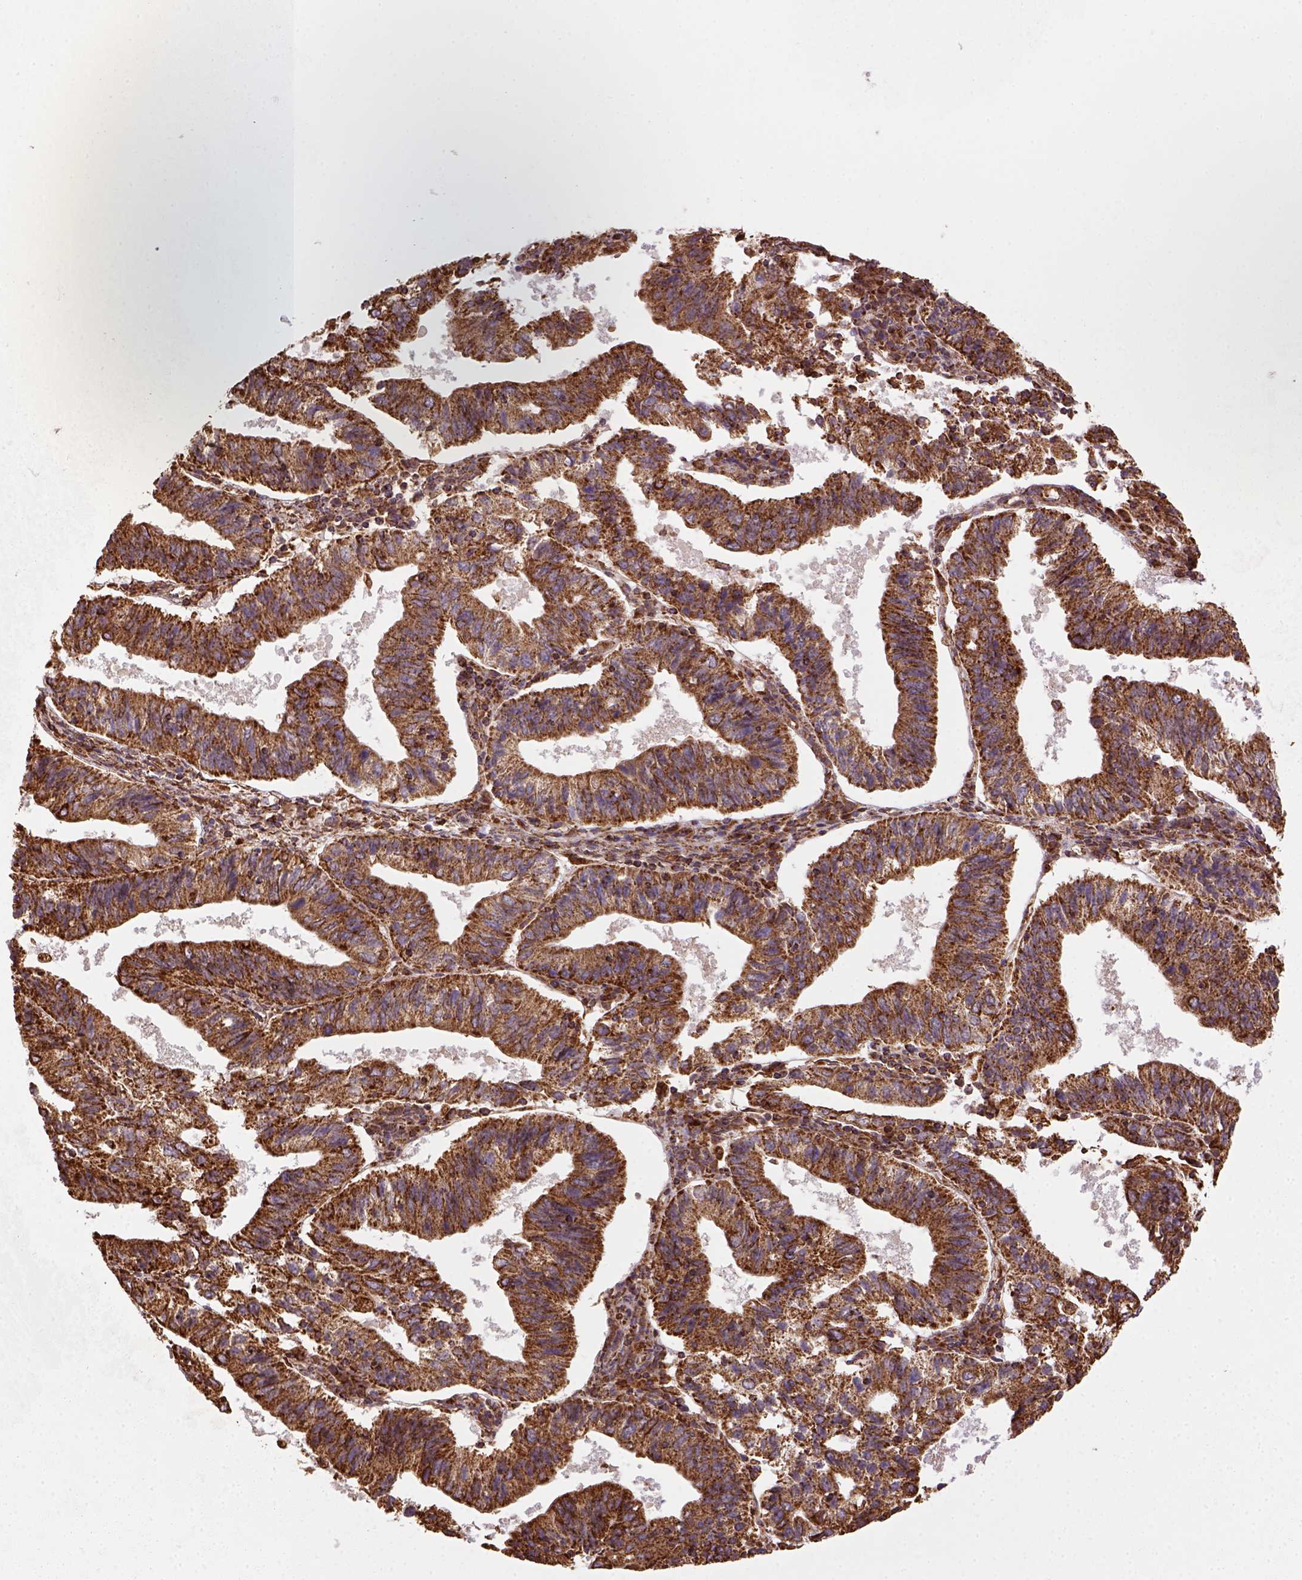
{"staining": {"intensity": "strong", "quantity": ">75%", "location": "cytoplasmic/membranous"}, "tissue": "endometrial cancer", "cell_type": "Tumor cells", "image_type": "cancer", "snomed": [{"axis": "morphology", "description": "Adenocarcinoma, NOS"}, {"axis": "topography", "description": "Endometrium"}], "caption": "Immunohistochemical staining of human endometrial cancer displays high levels of strong cytoplasmic/membranous staining in approximately >75% of tumor cells. (DAB IHC with brightfield microscopy, high magnification).", "gene": "MAPK8IP3", "patient": {"sex": "female", "age": 82}}